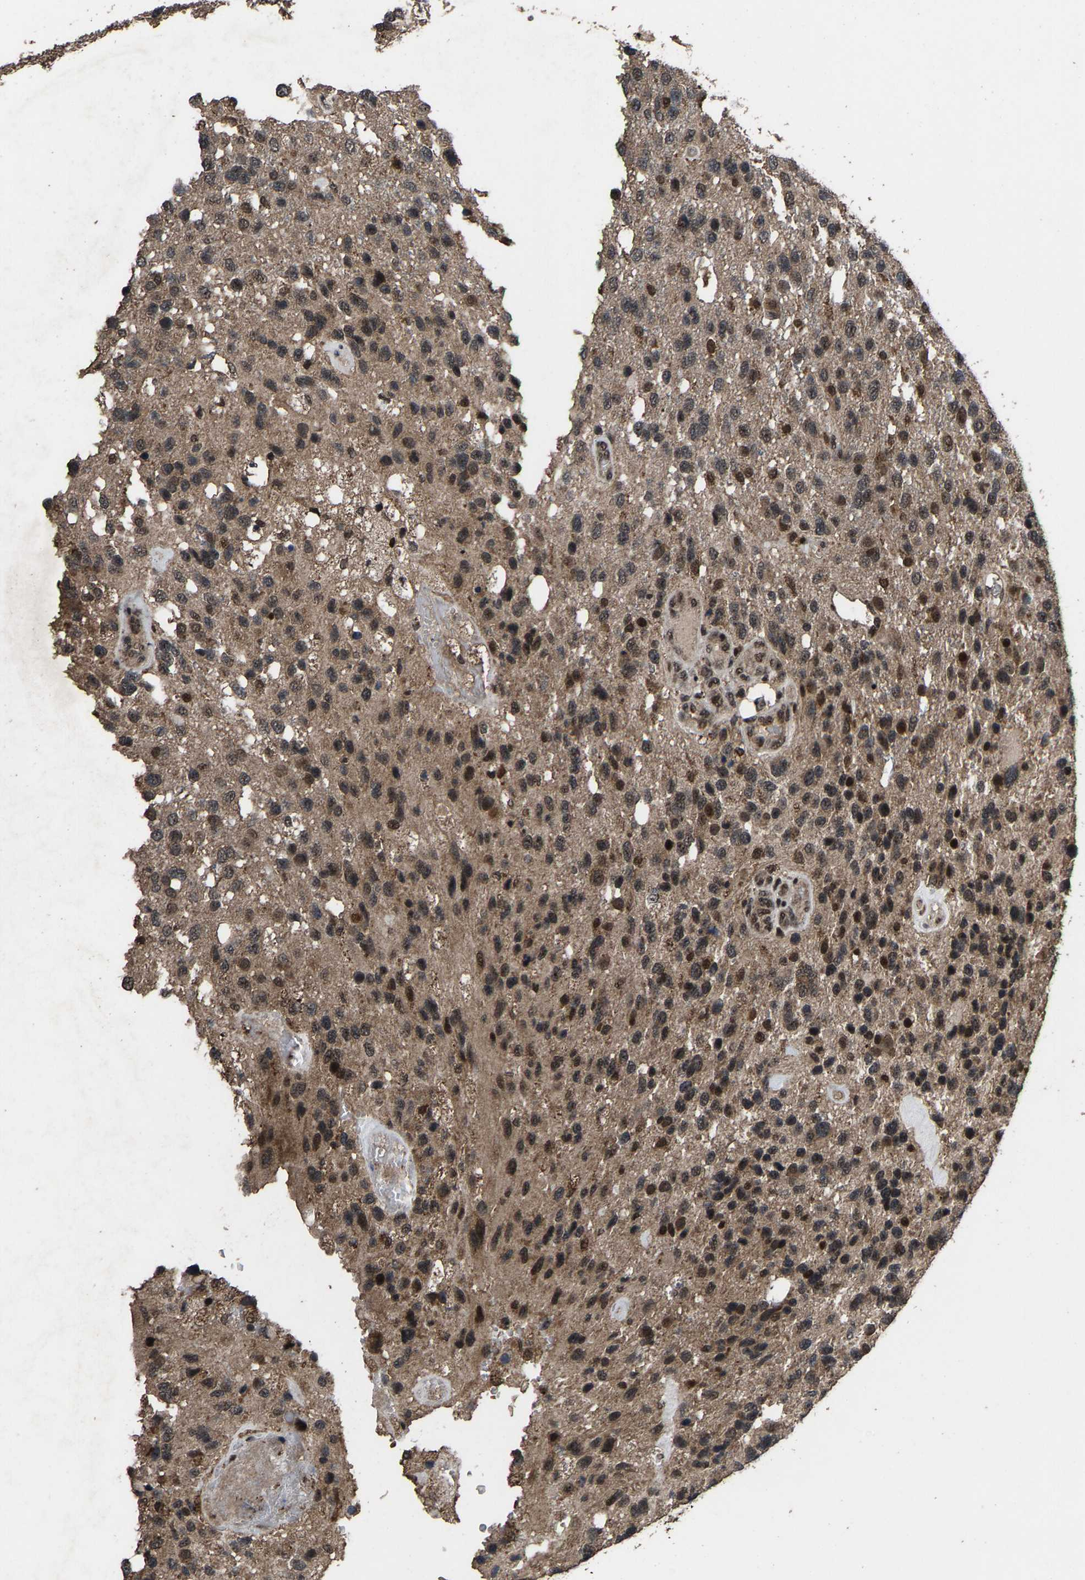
{"staining": {"intensity": "moderate", "quantity": "25%-75%", "location": "nuclear"}, "tissue": "glioma", "cell_type": "Tumor cells", "image_type": "cancer", "snomed": [{"axis": "morphology", "description": "Glioma, malignant, High grade"}, {"axis": "topography", "description": "Brain"}], "caption": "Immunohistochemistry staining of glioma, which reveals medium levels of moderate nuclear staining in approximately 25%-75% of tumor cells indicating moderate nuclear protein expression. The staining was performed using DAB (brown) for protein detection and nuclei were counterstained in hematoxylin (blue).", "gene": "HAUS6", "patient": {"sex": "female", "age": 58}}